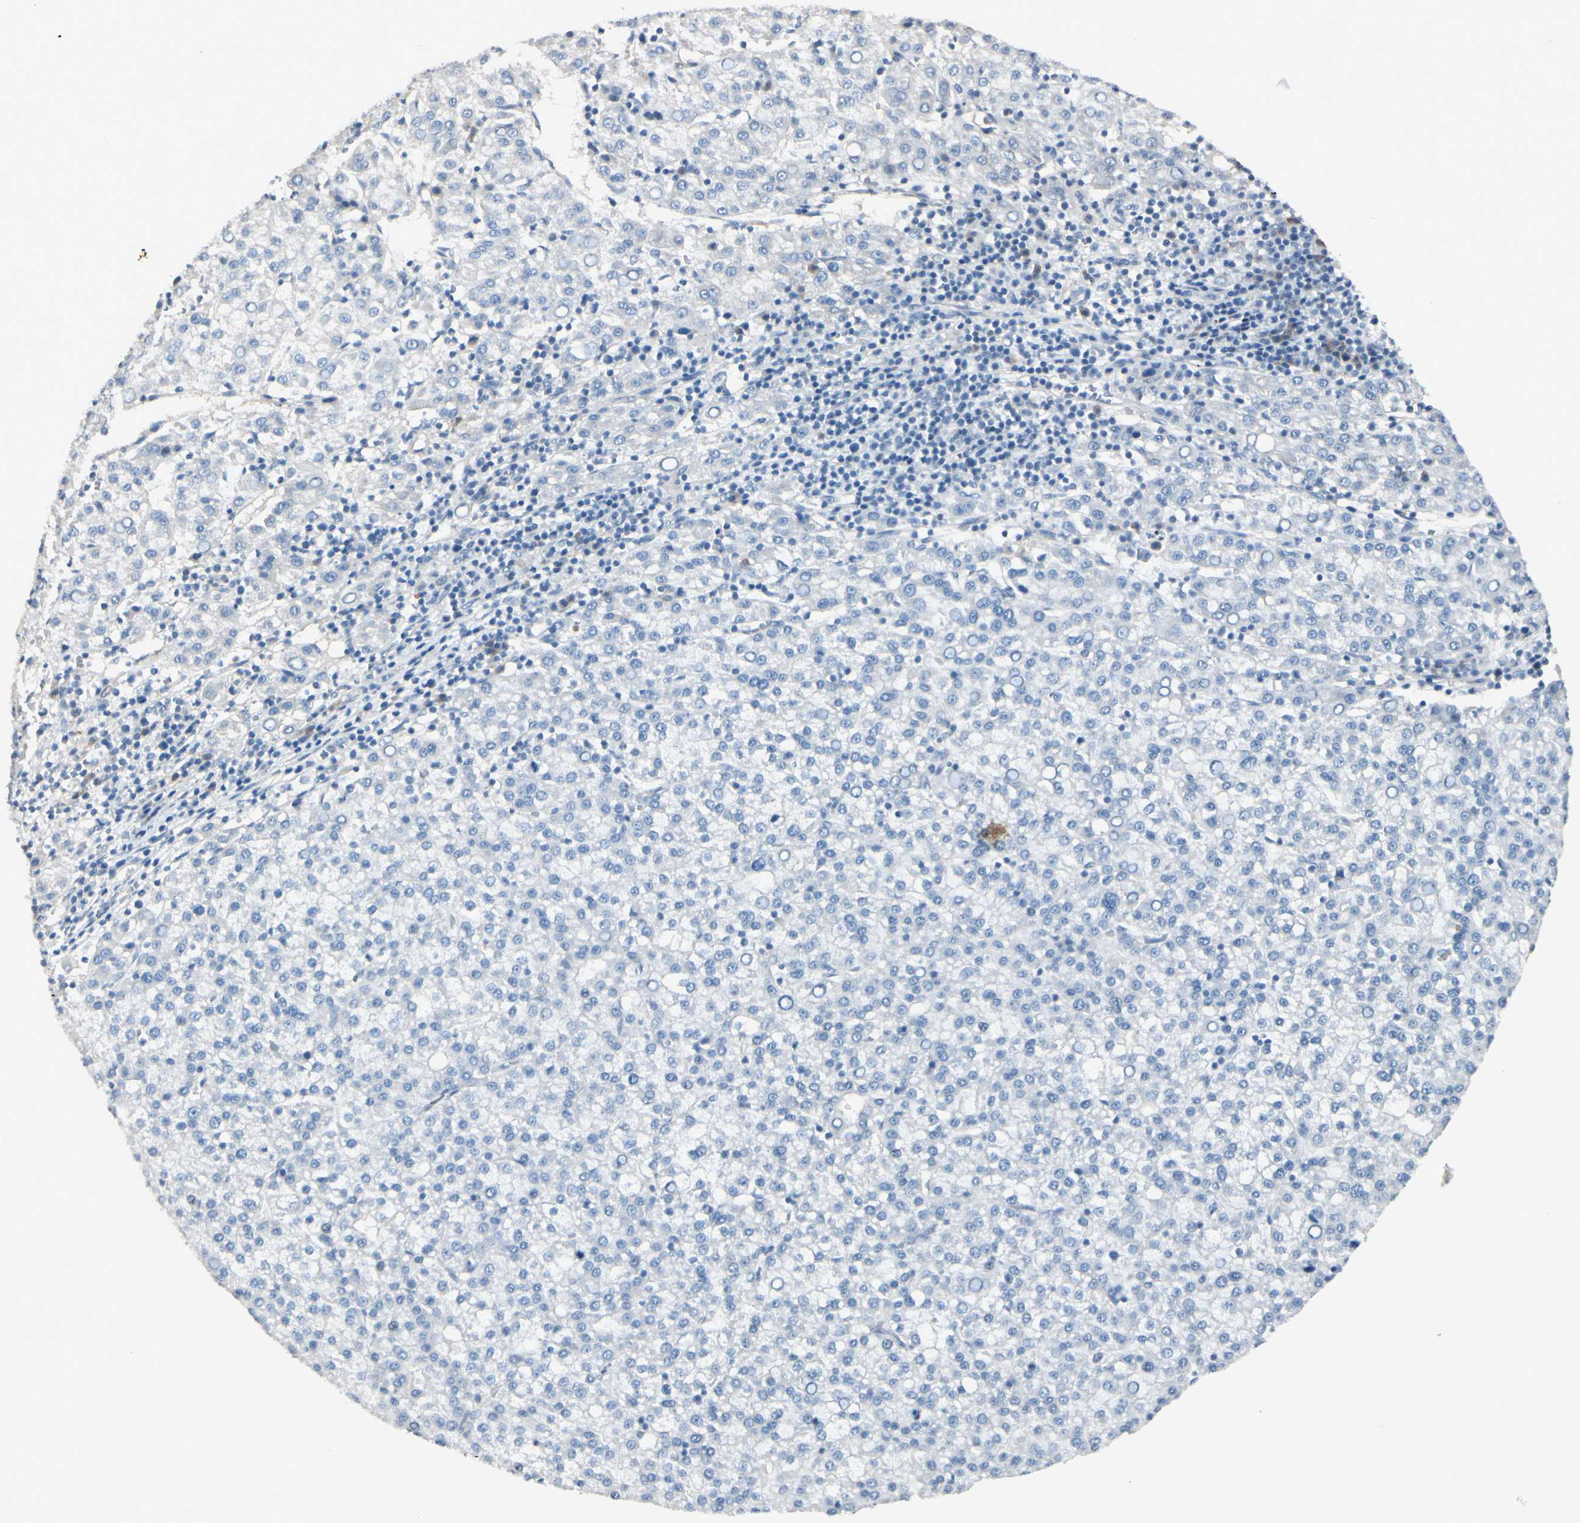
{"staining": {"intensity": "negative", "quantity": "none", "location": "none"}, "tissue": "liver cancer", "cell_type": "Tumor cells", "image_type": "cancer", "snomed": [{"axis": "morphology", "description": "Carcinoma, Hepatocellular, NOS"}, {"axis": "topography", "description": "Liver"}], "caption": "Liver cancer was stained to show a protein in brown. There is no significant positivity in tumor cells.", "gene": "MAPRE3", "patient": {"sex": "female", "age": 58}}